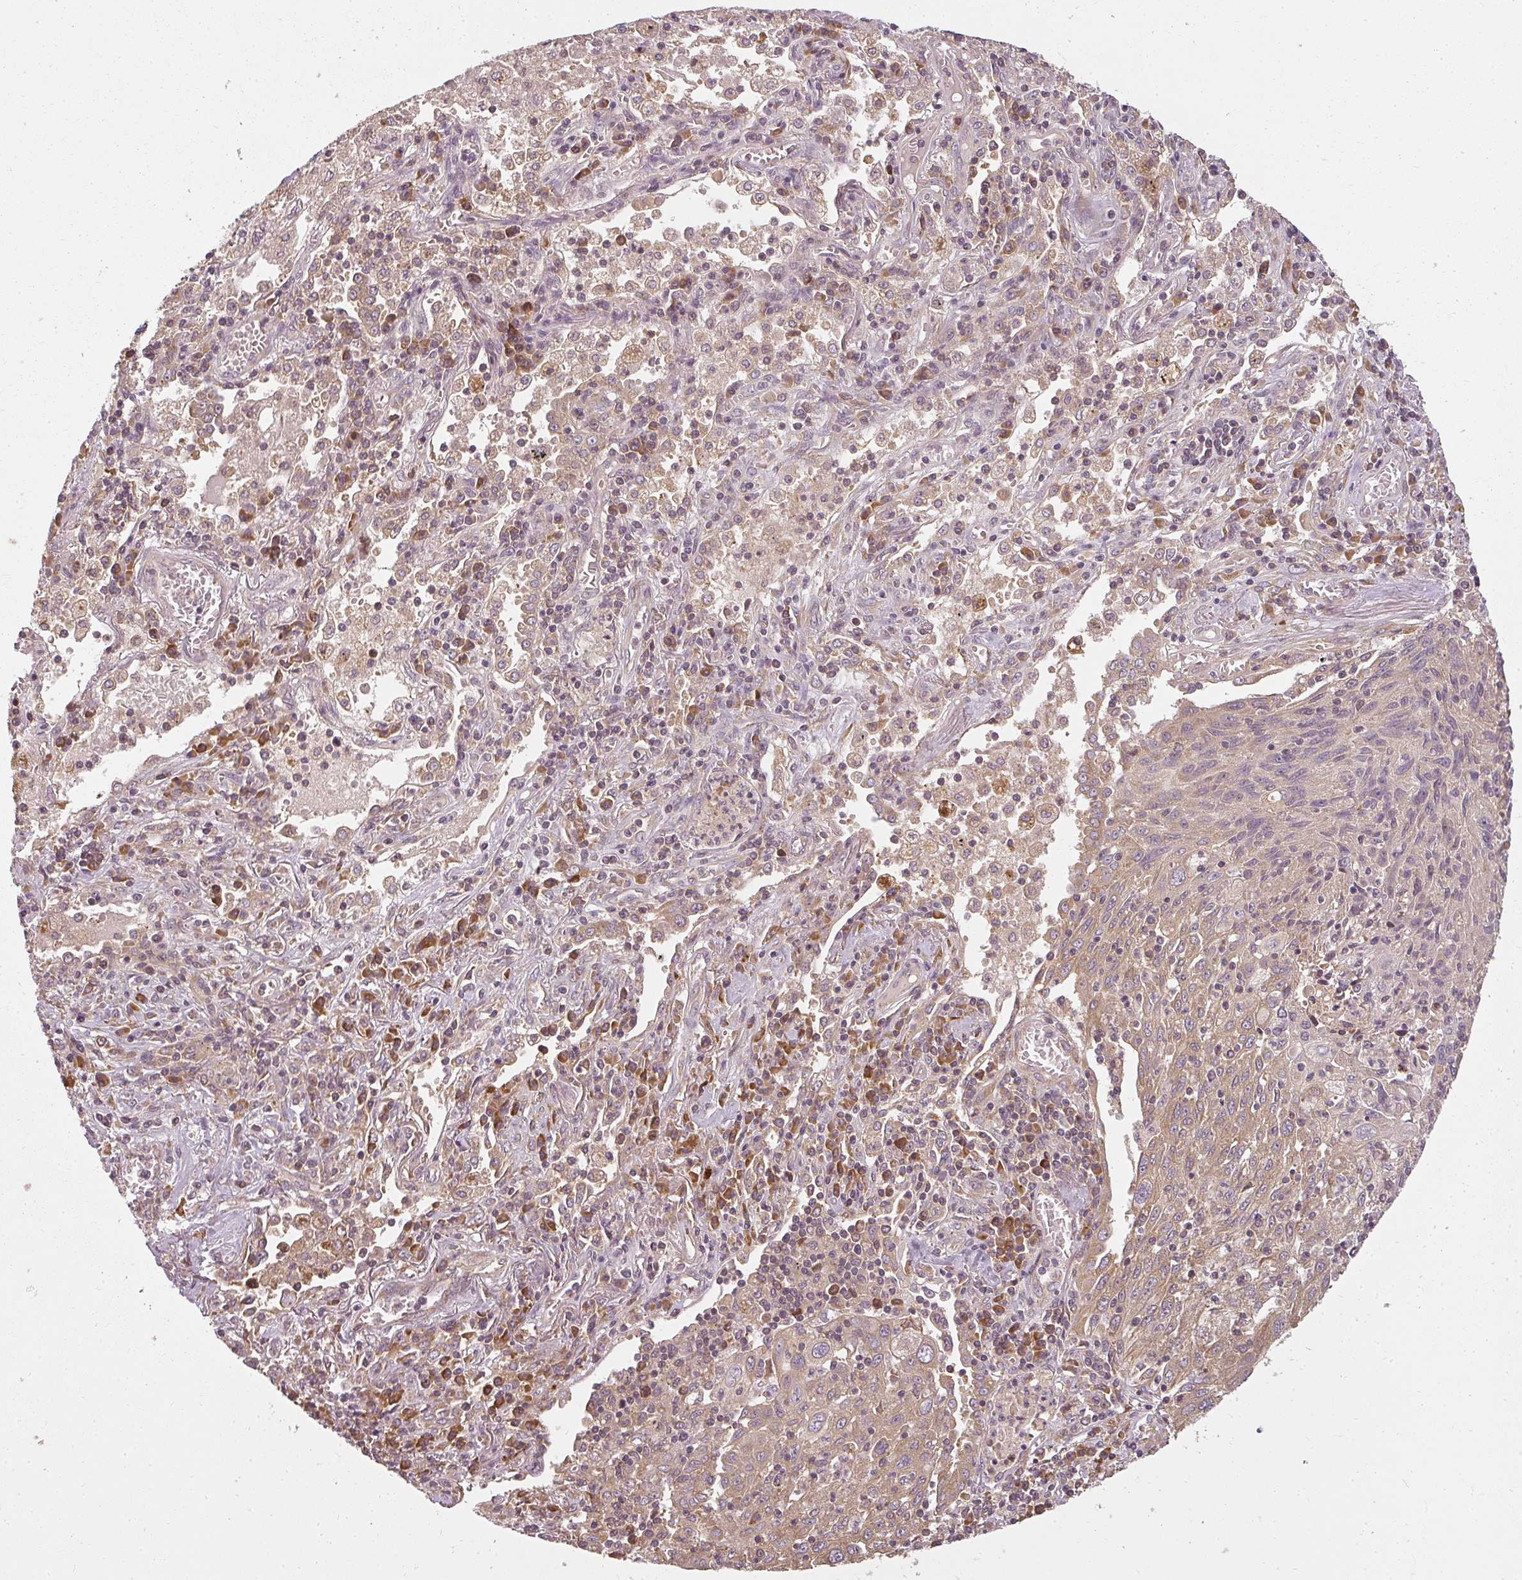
{"staining": {"intensity": "moderate", "quantity": ">75%", "location": "cytoplasmic/membranous"}, "tissue": "lung cancer", "cell_type": "Tumor cells", "image_type": "cancer", "snomed": [{"axis": "morphology", "description": "Squamous cell carcinoma, NOS"}, {"axis": "topography", "description": "Lung"}], "caption": "Immunohistochemical staining of human lung squamous cell carcinoma exhibits moderate cytoplasmic/membranous protein staining in about >75% of tumor cells.", "gene": "RPL24", "patient": {"sex": "female", "age": 66}}